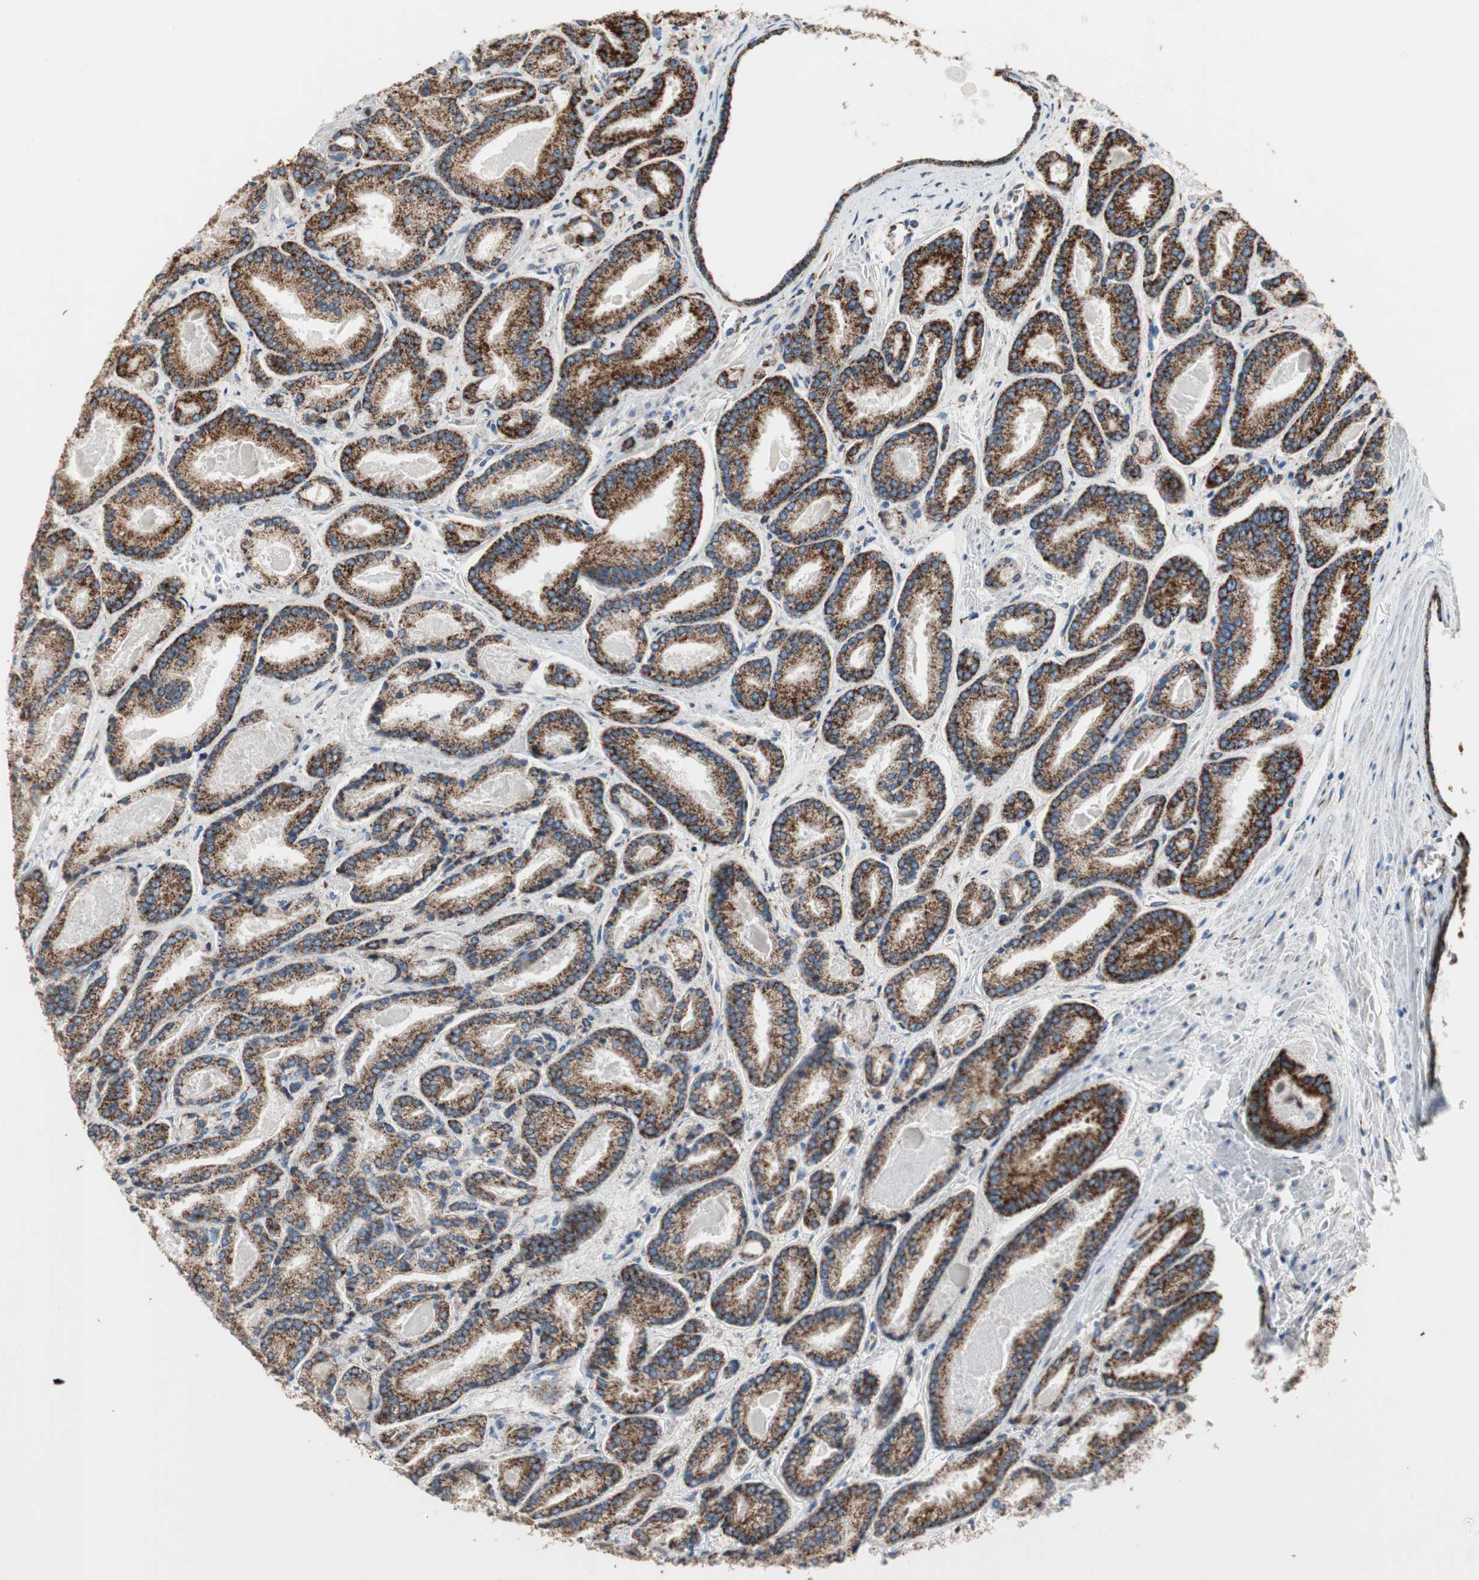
{"staining": {"intensity": "strong", "quantity": ">75%", "location": "cytoplasmic/membranous"}, "tissue": "prostate cancer", "cell_type": "Tumor cells", "image_type": "cancer", "snomed": [{"axis": "morphology", "description": "Adenocarcinoma, Low grade"}, {"axis": "topography", "description": "Prostate"}], "caption": "Protein staining of prostate cancer tissue exhibits strong cytoplasmic/membranous expression in about >75% of tumor cells.", "gene": "TST", "patient": {"sex": "male", "age": 59}}